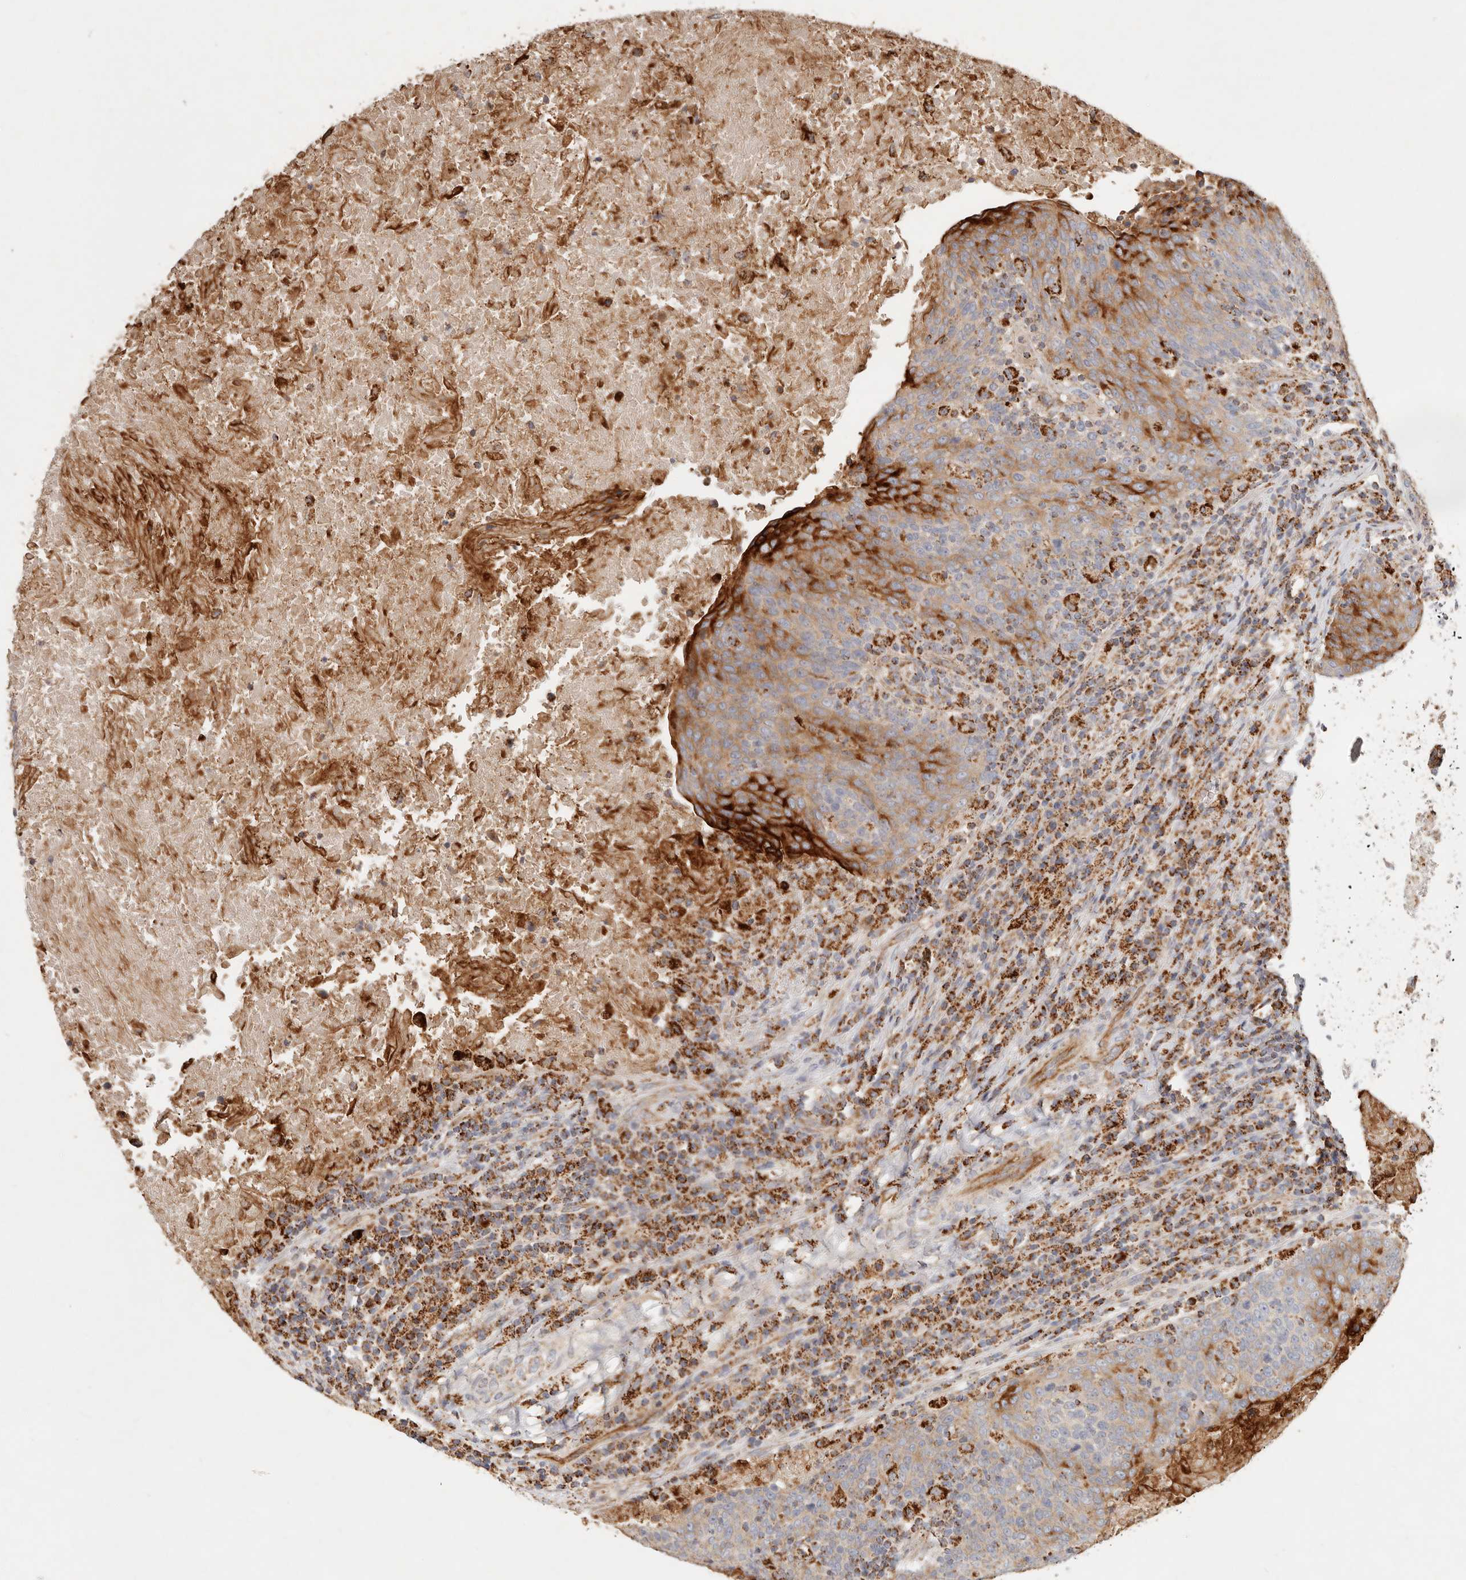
{"staining": {"intensity": "strong", "quantity": "<25%", "location": "cytoplasmic/membranous"}, "tissue": "head and neck cancer", "cell_type": "Tumor cells", "image_type": "cancer", "snomed": [{"axis": "morphology", "description": "Squamous cell carcinoma, NOS"}, {"axis": "morphology", "description": "Squamous cell carcinoma, metastatic, NOS"}, {"axis": "topography", "description": "Lymph node"}, {"axis": "topography", "description": "Head-Neck"}], "caption": "This micrograph demonstrates immunohistochemistry staining of head and neck cancer, with medium strong cytoplasmic/membranous staining in about <25% of tumor cells.", "gene": "ARHGEF10L", "patient": {"sex": "male", "age": 62}}